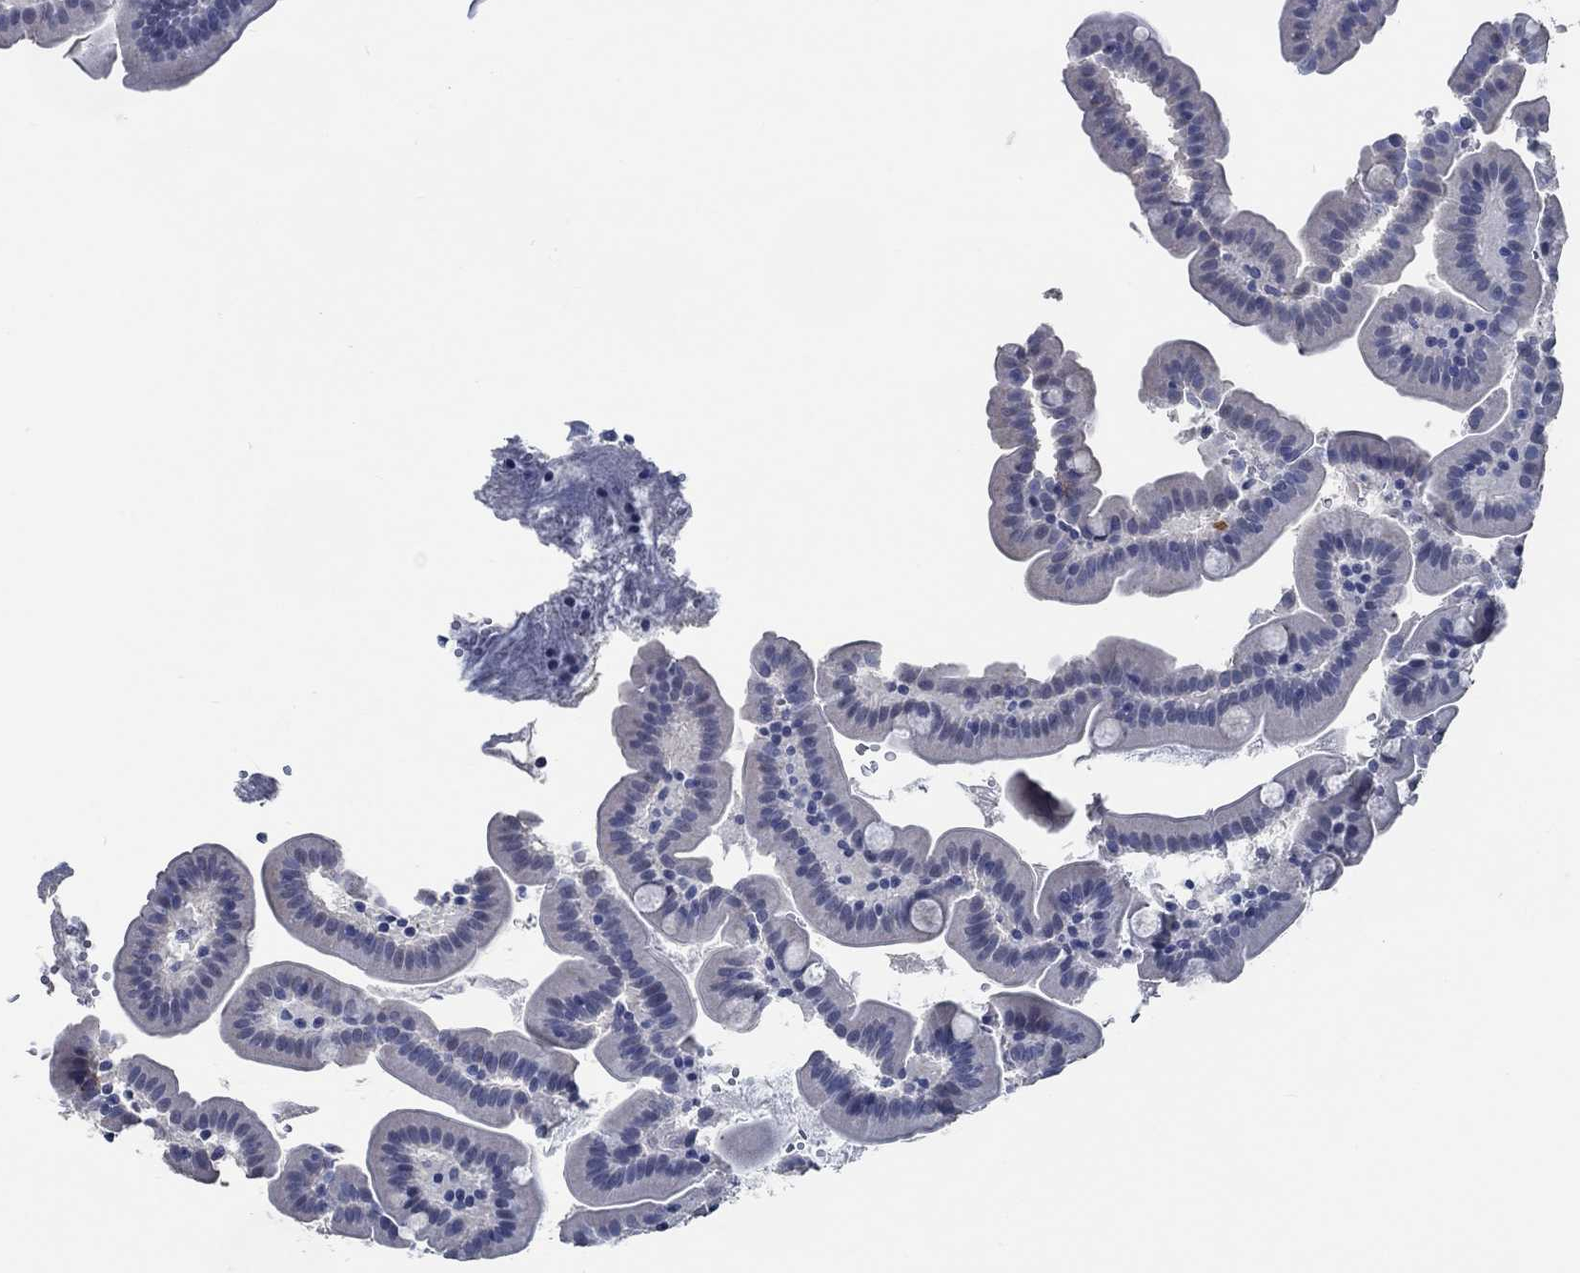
{"staining": {"intensity": "negative", "quantity": "none", "location": "none"}, "tissue": "small intestine", "cell_type": "Glandular cells", "image_type": "normal", "snomed": [{"axis": "morphology", "description": "Normal tissue, NOS"}, {"axis": "topography", "description": "Small intestine"}], "caption": "Glandular cells show no significant protein expression in normal small intestine. (DAB (3,3'-diaminobenzidine) immunohistochemistry (IHC) visualized using brightfield microscopy, high magnification).", "gene": "OBSCN", "patient": {"sex": "female", "age": 44}}